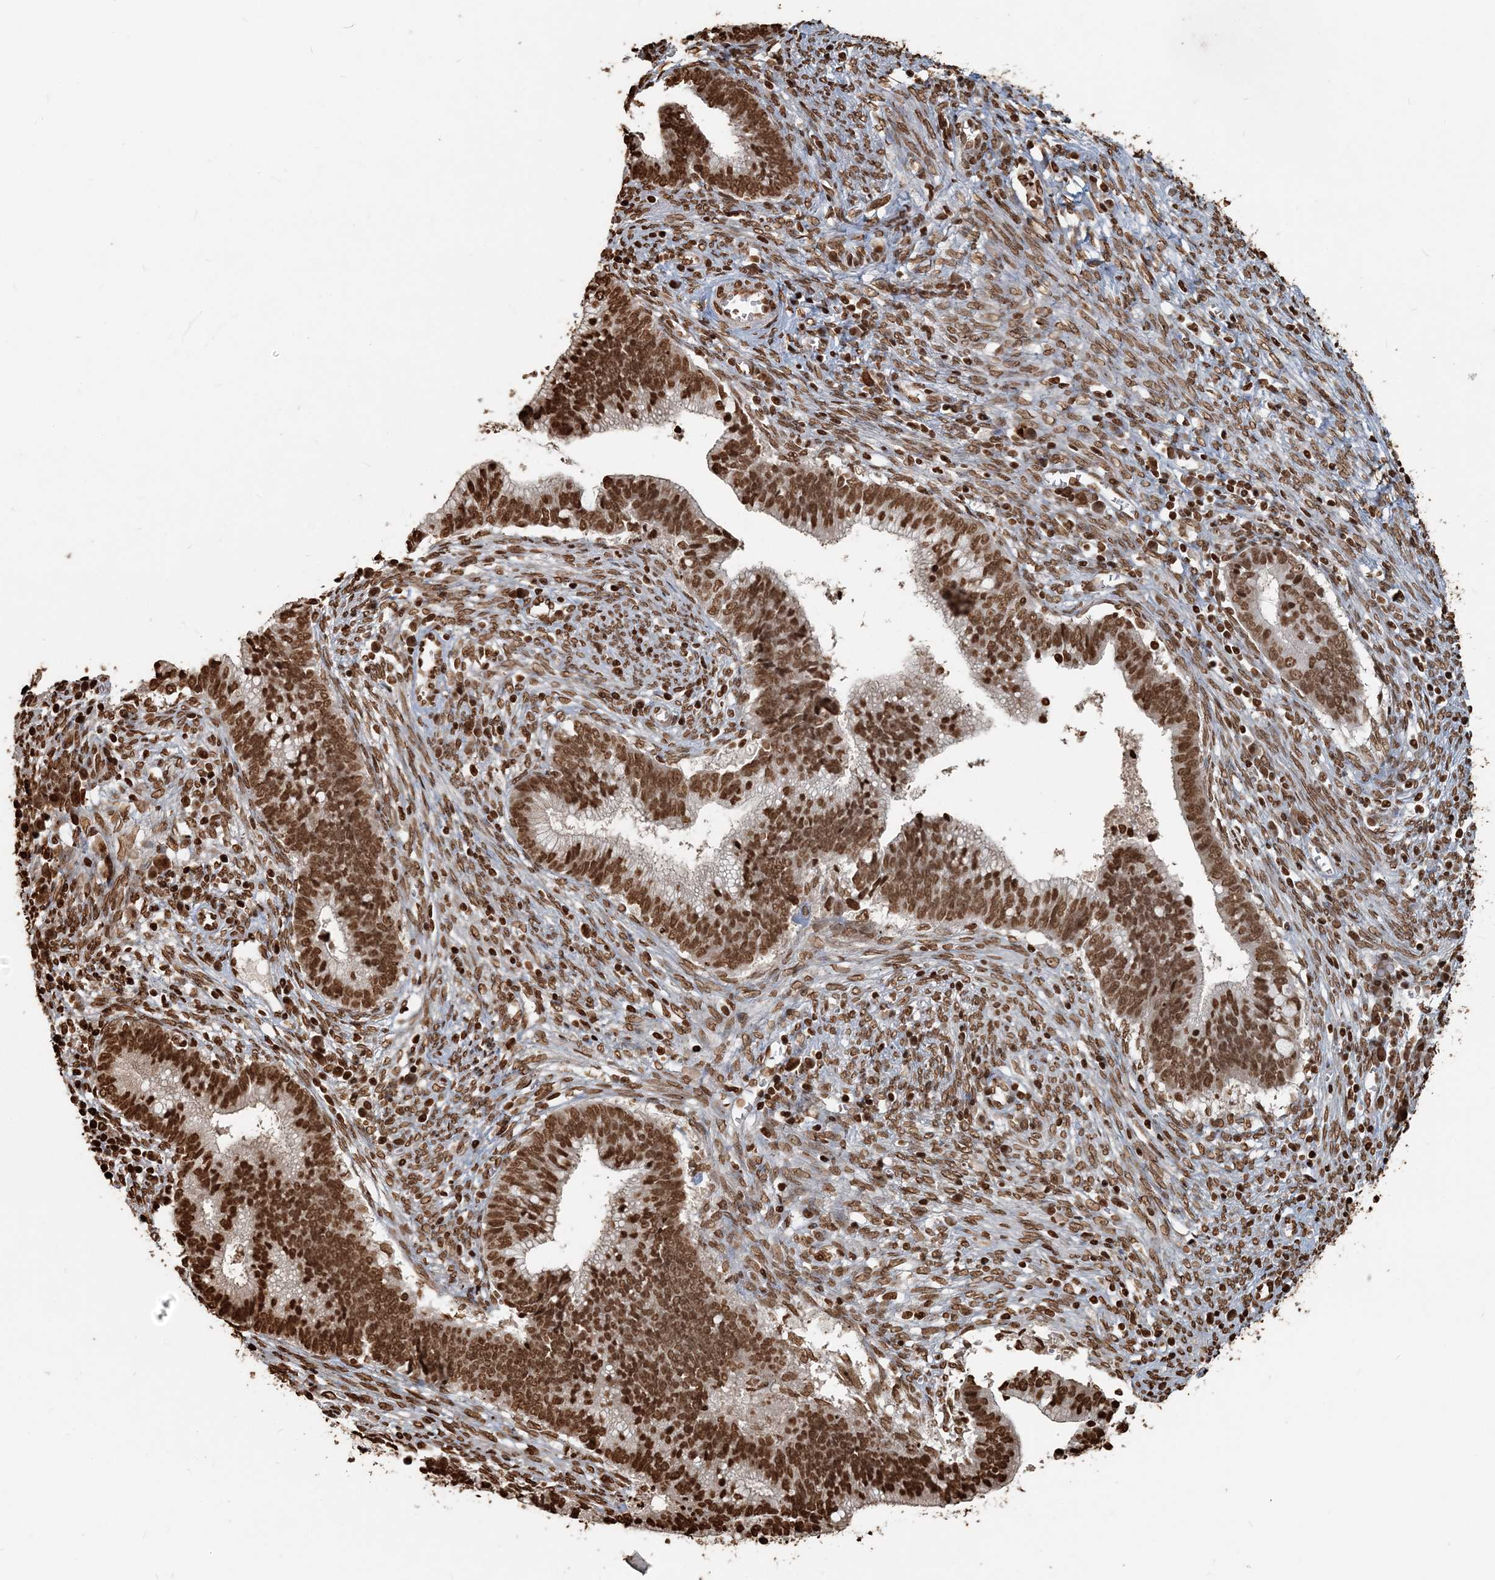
{"staining": {"intensity": "strong", "quantity": ">75%", "location": "nuclear"}, "tissue": "cervical cancer", "cell_type": "Tumor cells", "image_type": "cancer", "snomed": [{"axis": "morphology", "description": "Adenocarcinoma, NOS"}, {"axis": "topography", "description": "Cervix"}], "caption": "Cervical cancer stained for a protein (brown) demonstrates strong nuclear positive positivity in about >75% of tumor cells.", "gene": "H3-3B", "patient": {"sex": "female", "age": 44}}